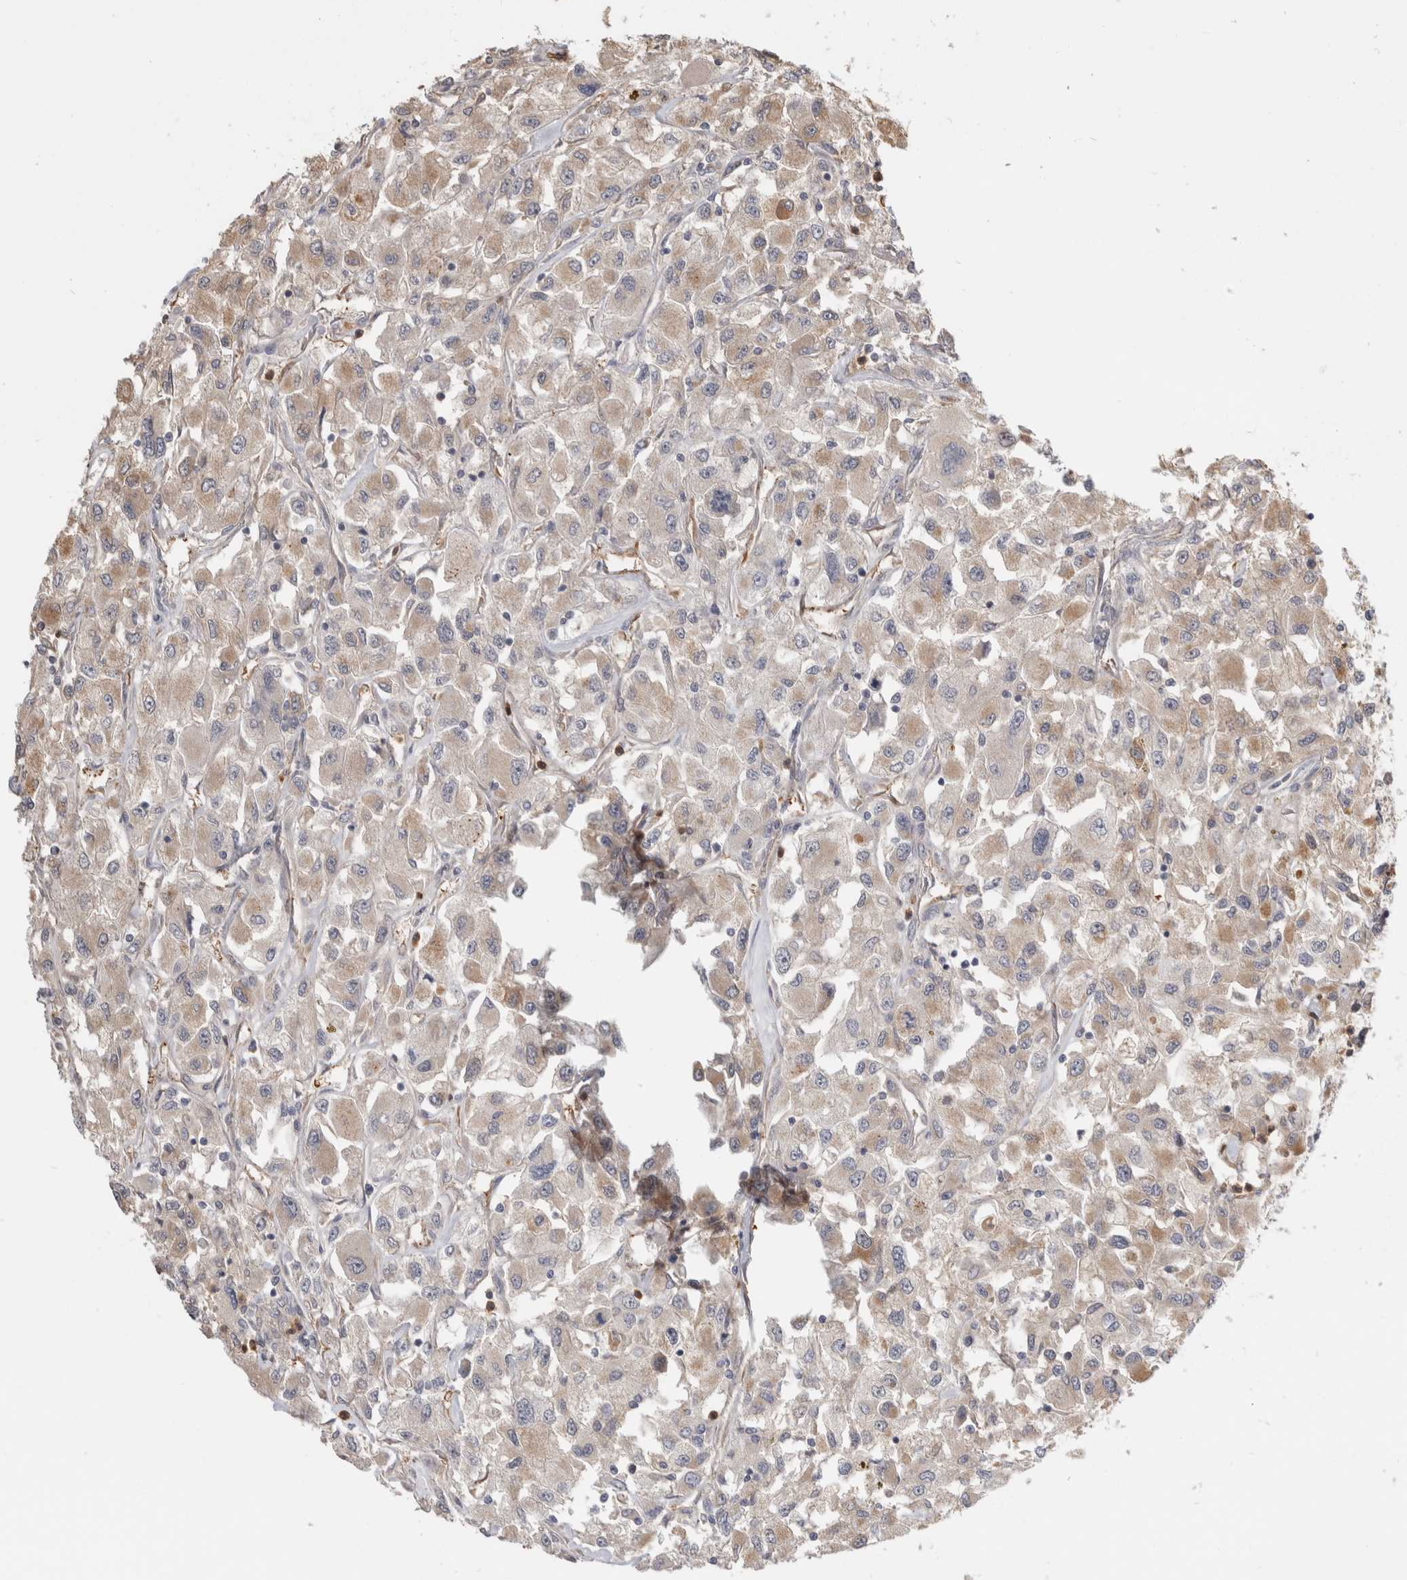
{"staining": {"intensity": "weak", "quantity": "<25%", "location": "cytoplasmic/membranous"}, "tissue": "renal cancer", "cell_type": "Tumor cells", "image_type": "cancer", "snomed": [{"axis": "morphology", "description": "Adenocarcinoma, NOS"}, {"axis": "topography", "description": "Kidney"}], "caption": "This photomicrograph is of renal cancer stained with immunohistochemistry (IHC) to label a protein in brown with the nuclei are counter-stained blue. There is no positivity in tumor cells.", "gene": "PGM1", "patient": {"sex": "female", "age": 52}}